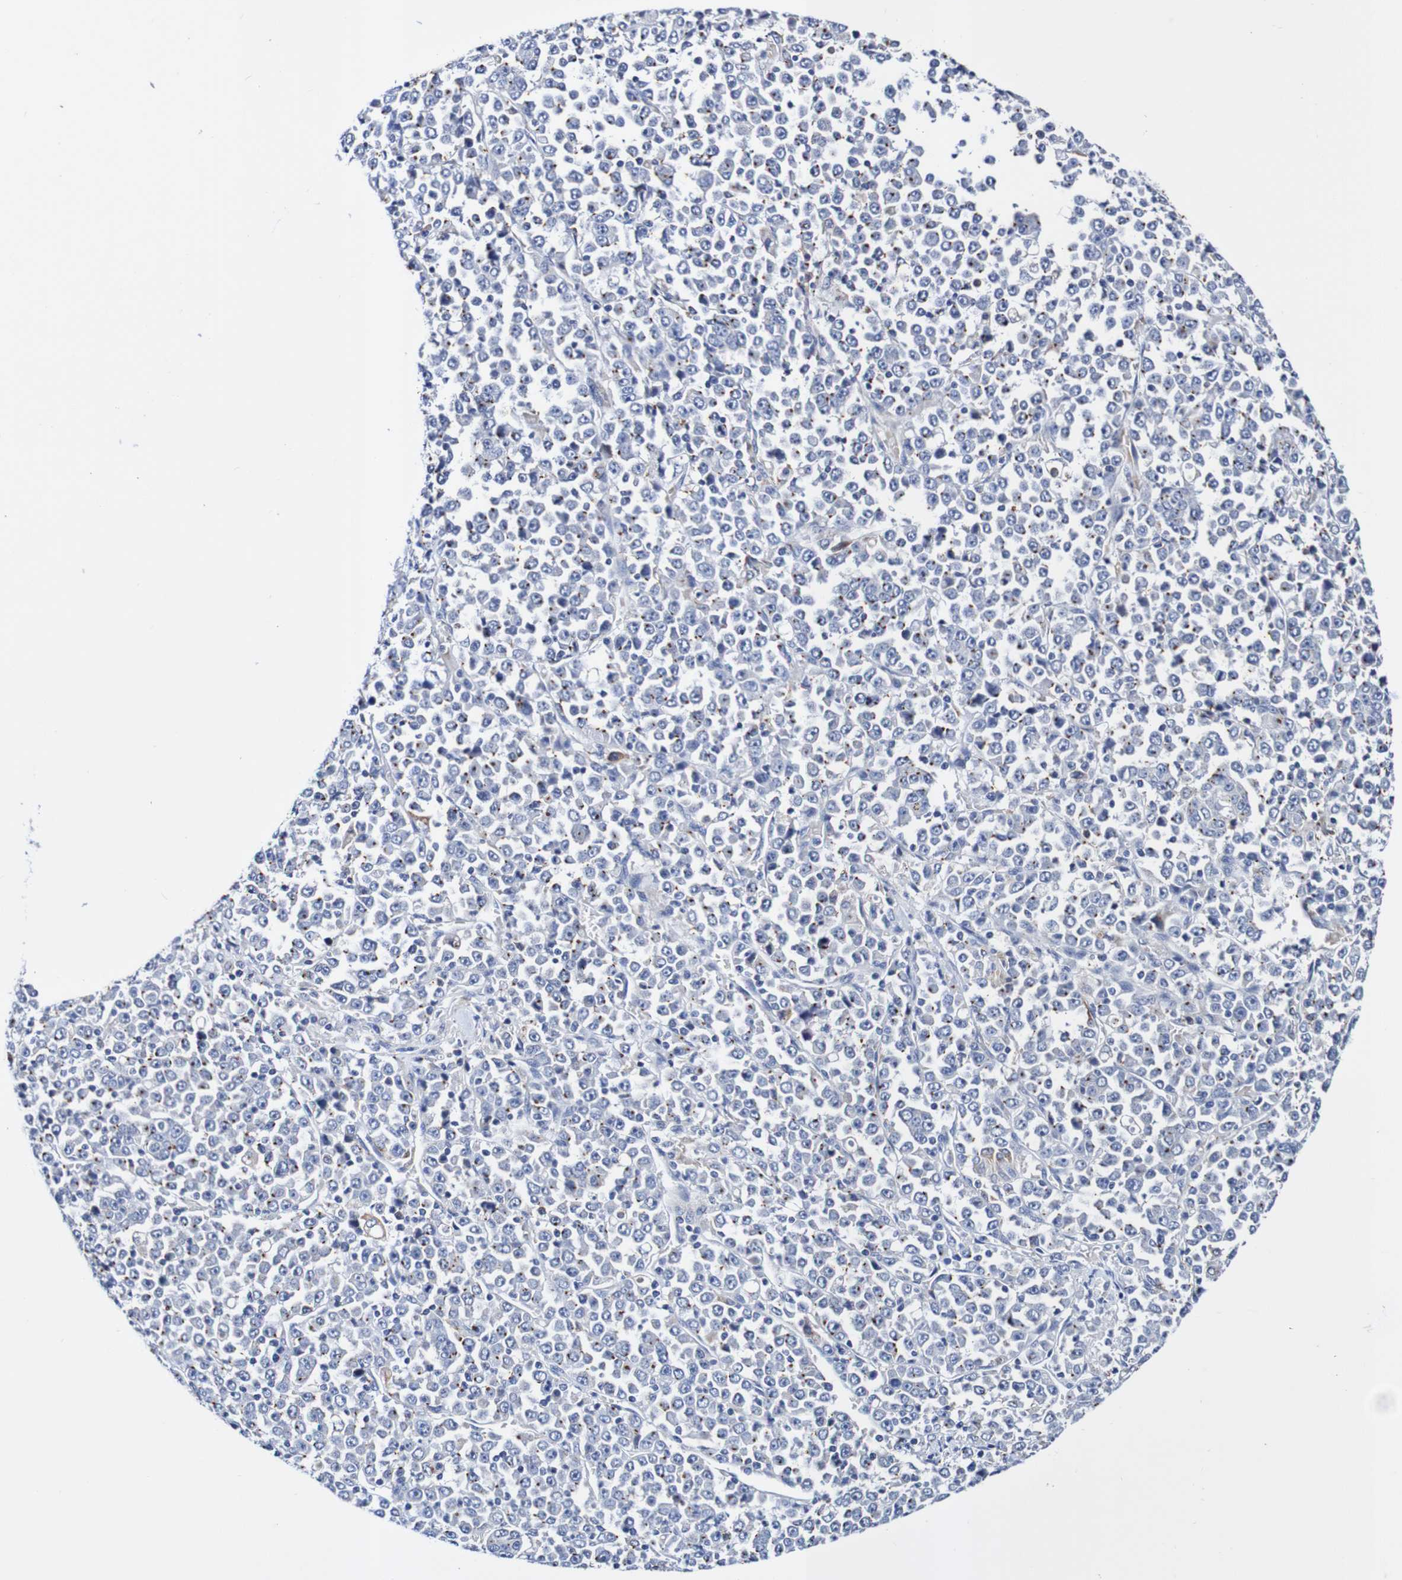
{"staining": {"intensity": "negative", "quantity": "none", "location": "none"}, "tissue": "stomach cancer", "cell_type": "Tumor cells", "image_type": "cancer", "snomed": [{"axis": "morphology", "description": "Normal tissue, NOS"}, {"axis": "morphology", "description": "Adenocarcinoma, NOS"}, {"axis": "topography", "description": "Stomach, upper"}, {"axis": "topography", "description": "Stomach"}], "caption": "Immunohistochemistry (IHC) histopathology image of neoplastic tissue: stomach adenocarcinoma stained with DAB (3,3'-diaminobenzidine) shows no significant protein staining in tumor cells.", "gene": "SEZ6", "patient": {"sex": "male", "age": 59}}